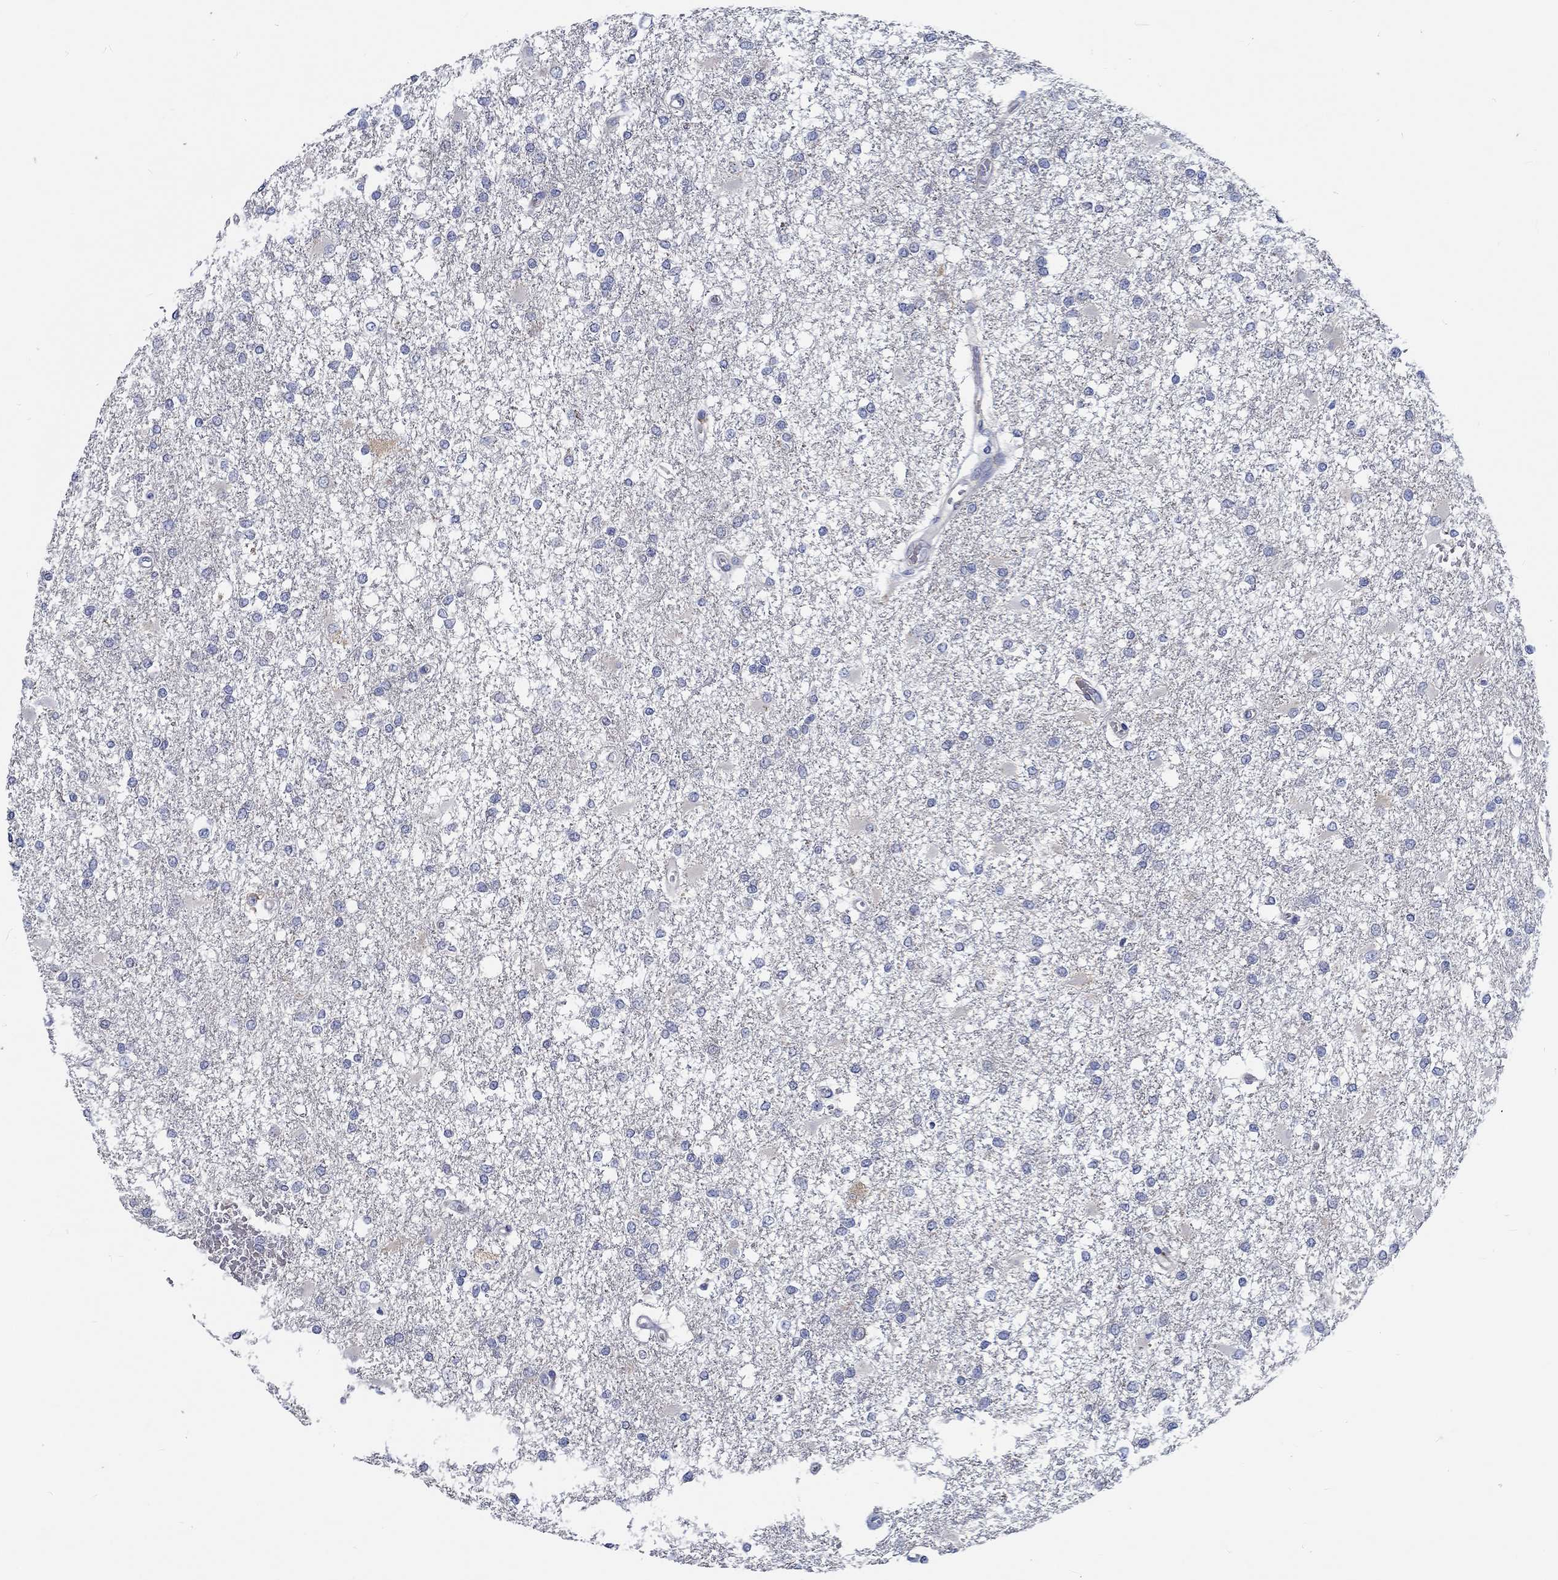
{"staining": {"intensity": "negative", "quantity": "none", "location": "none"}, "tissue": "glioma", "cell_type": "Tumor cells", "image_type": "cancer", "snomed": [{"axis": "morphology", "description": "Glioma, malignant, High grade"}, {"axis": "topography", "description": "Cerebral cortex"}], "caption": "Protein analysis of high-grade glioma (malignant) demonstrates no significant expression in tumor cells. (DAB IHC visualized using brightfield microscopy, high magnification).", "gene": "MYBPC1", "patient": {"sex": "male", "age": 79}}